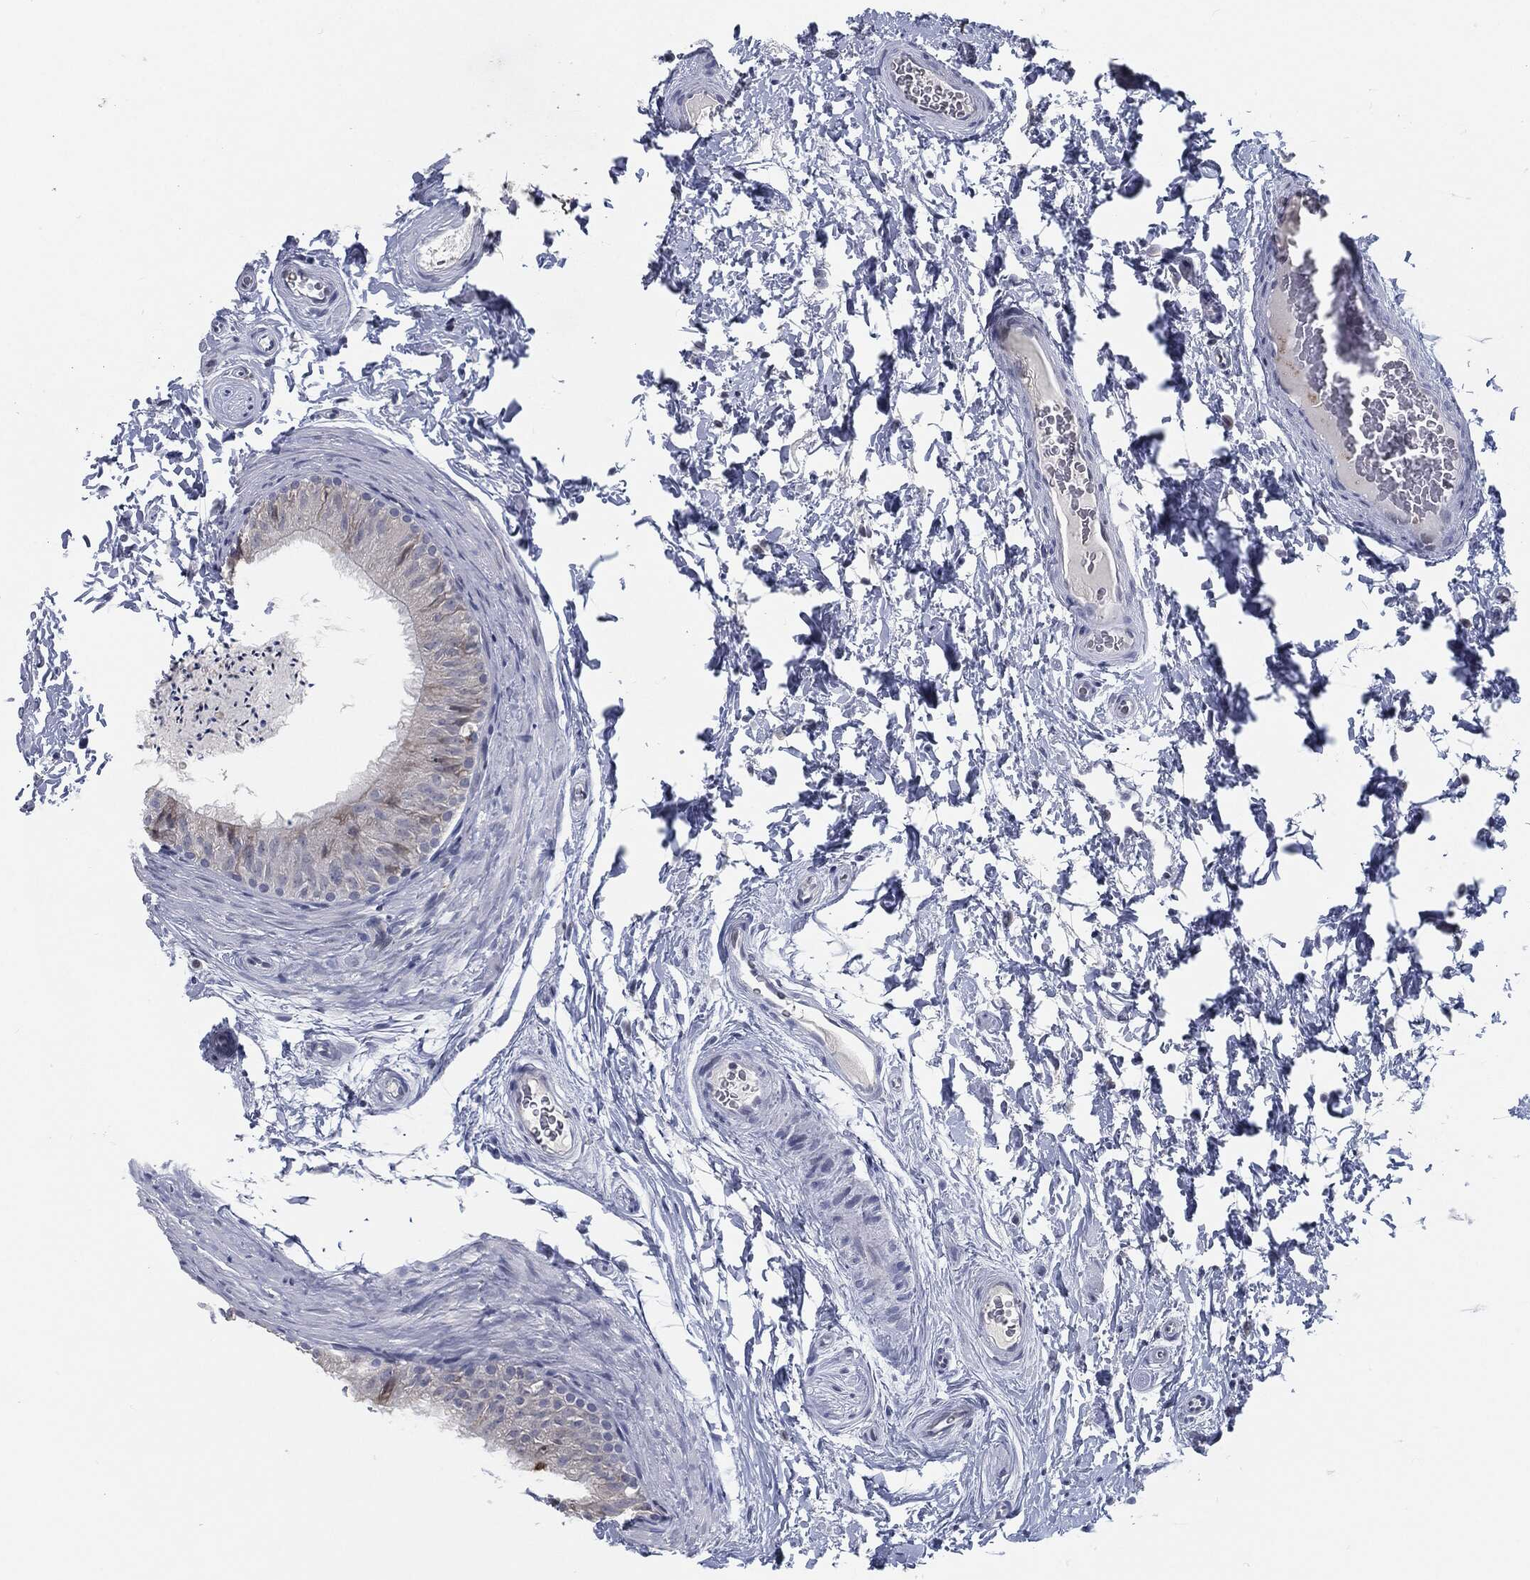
{"staining": {"intensity": "negative", "quantity": "none", "location": "none"}, "tissue": "epididymis", "cell_type": "Glandular cells", "image_type": "normal", "snomed": [{"axis": "morphology", "description": "Normal tissue, NOS"}, {"axis": "topography", "description": "Epididymis"}], "caption": "A high-resolution histopathology image shows immunohistochemistry (IHC) staining of unremarkable epididymis, which demonstrates no significant positivity in glandular cells.", "gene": "PROM1", "patient": {"sex": "male", "age": 34}}